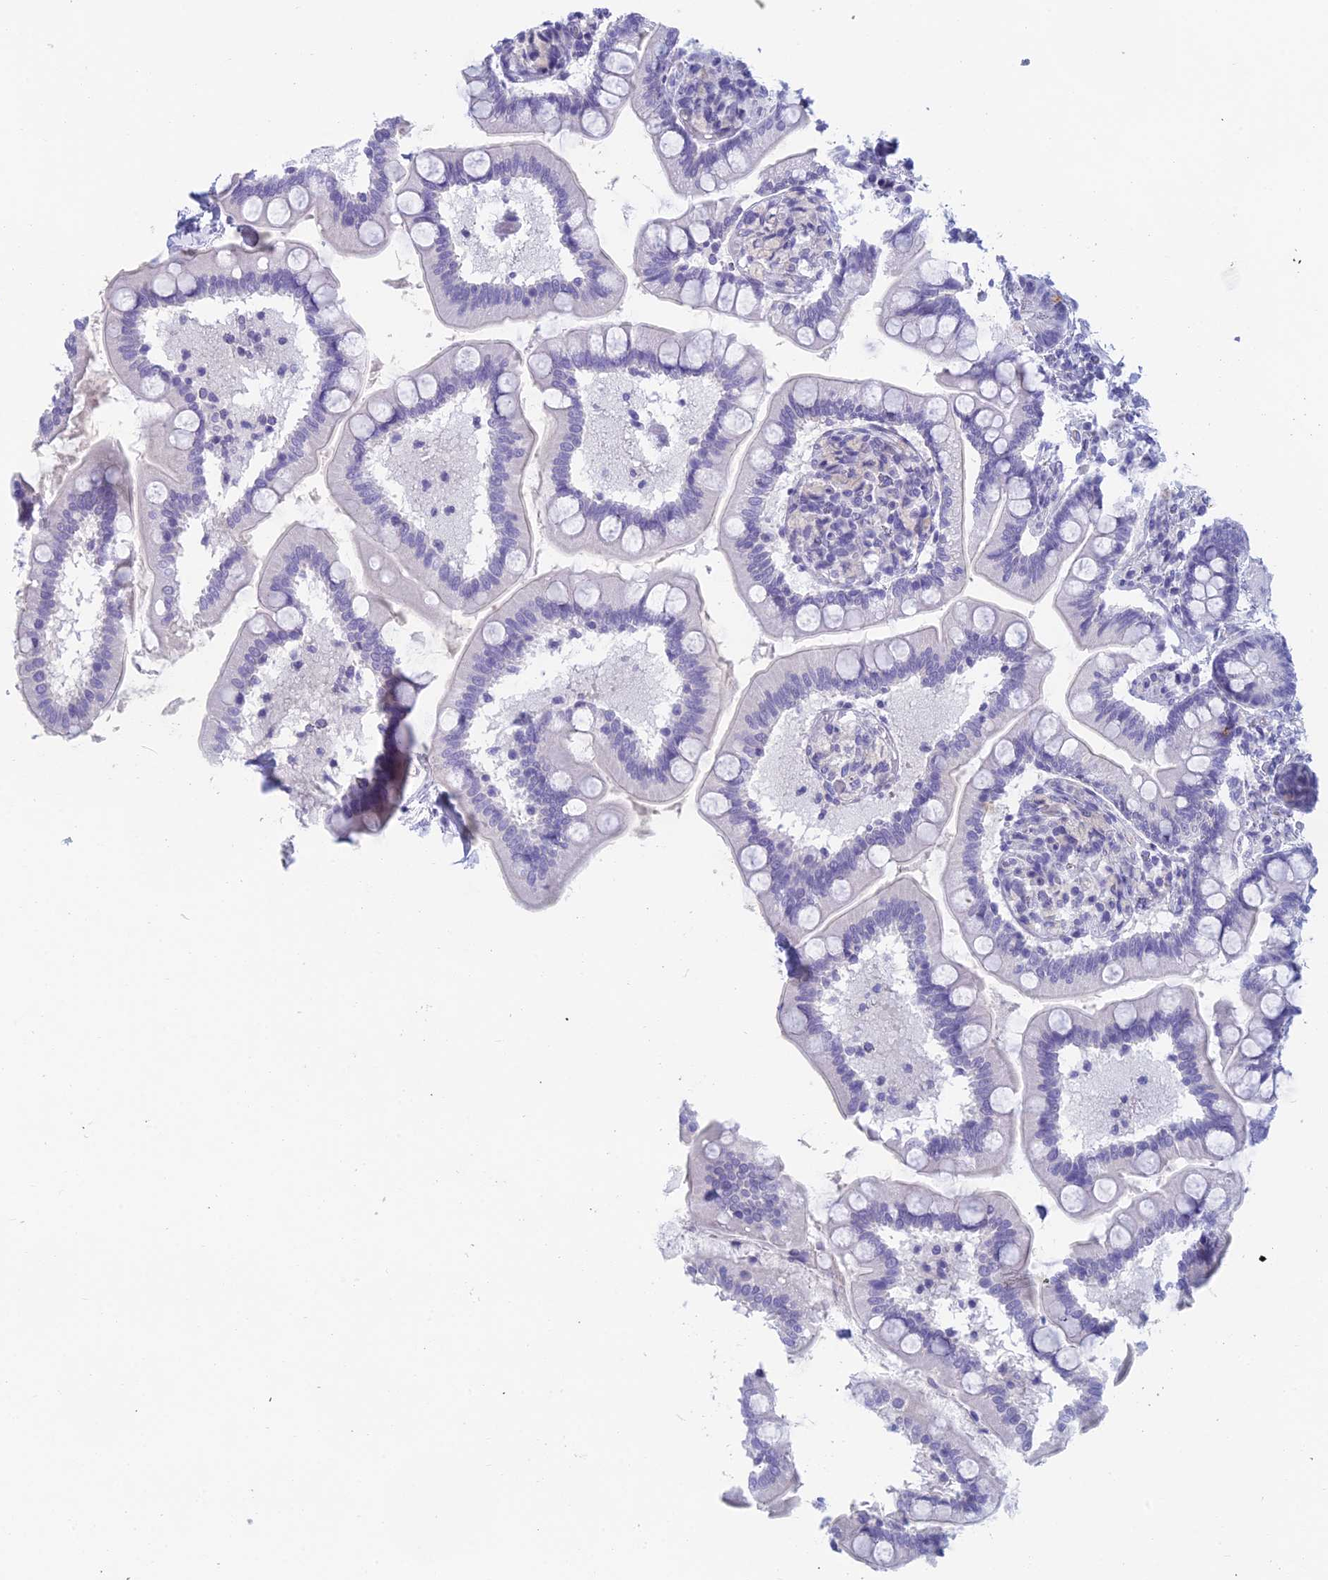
{"staining": {"intensity": "negative", "quantity": "none", "location": "none"}, "tissue": "small intestine", "cell_type": "Glandular cells", "image_type": "normal", "snomed": [{"axis": "morphology", "description": "Normal tissue, NOS"}, {"axis": "topography", "description": "Small intestine"}], "caption": "IHC photomicrograph of unremarkable small intestine stained for a protein (brown), which exhibits no staining in glandular cells. (DAB (3,3'-diaminobenzidine) immunohistochemistry, high magnification).", "gene": "TMEM161B", "patient": {"sex": "female", "age": 64}}